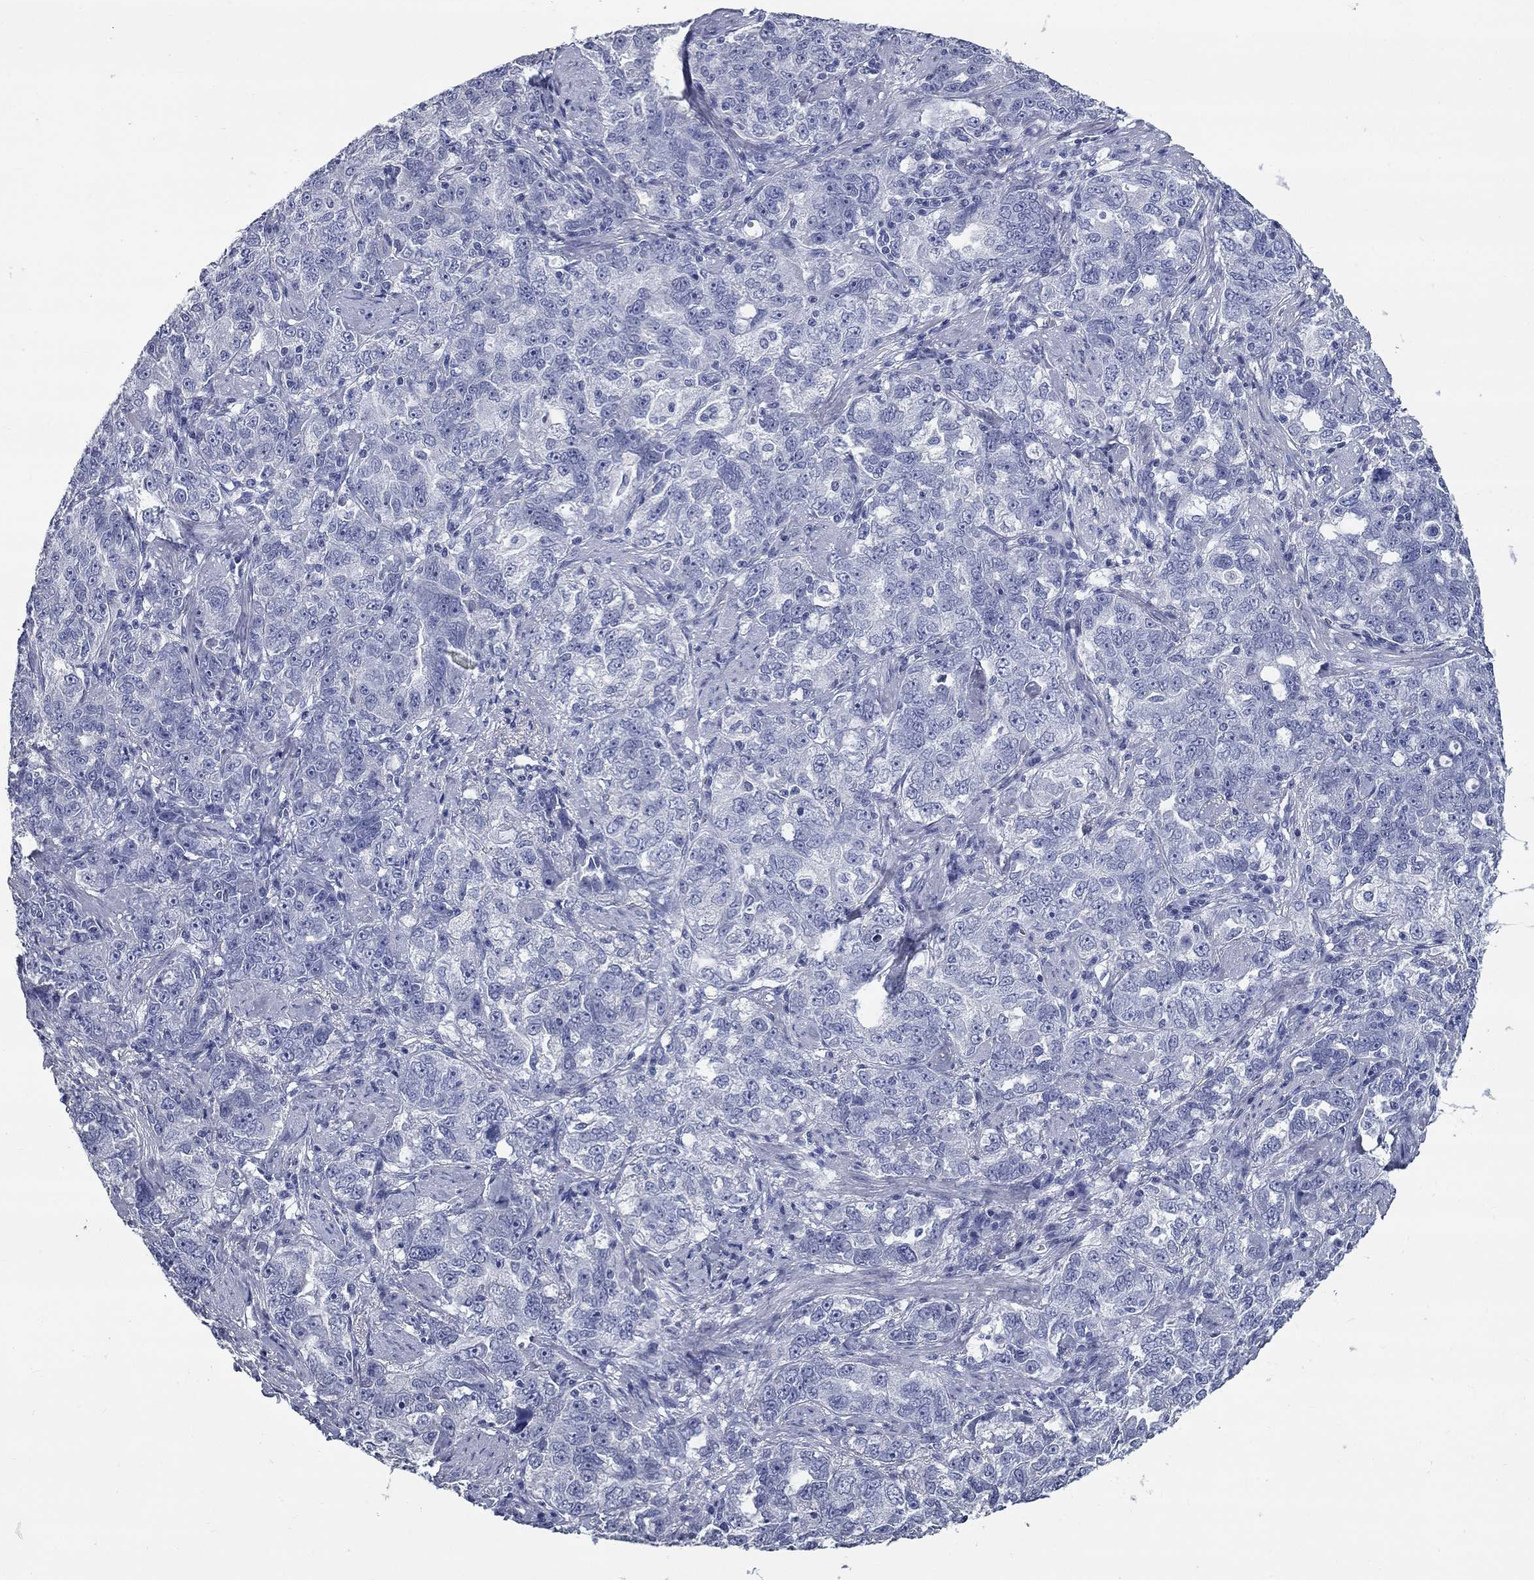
{"staining": {"intensity": "negative", "quantity": "none", "location": "none"}, "tissue": "ovarian cancer", "cell_type": "Tumor cells", "image_type": "cancer", "snomed": [{"axis": "morphology", "description": "Cystadenocarcinoma, serous, NOS"}, {"axis": "topography", "description": "Ovary"}], "caption": "Protein analysis of serous cystadenocarcinoma (ovarian) displays no significant positivity in tumor cells. Brightfield microscopy of immunohistochemistry (IHC) stained with DAB (brown) and hematoxylin (blue), captured at high magnification.", "gene": "SYT12", "patient": {"sex": "female", "age": 51}}